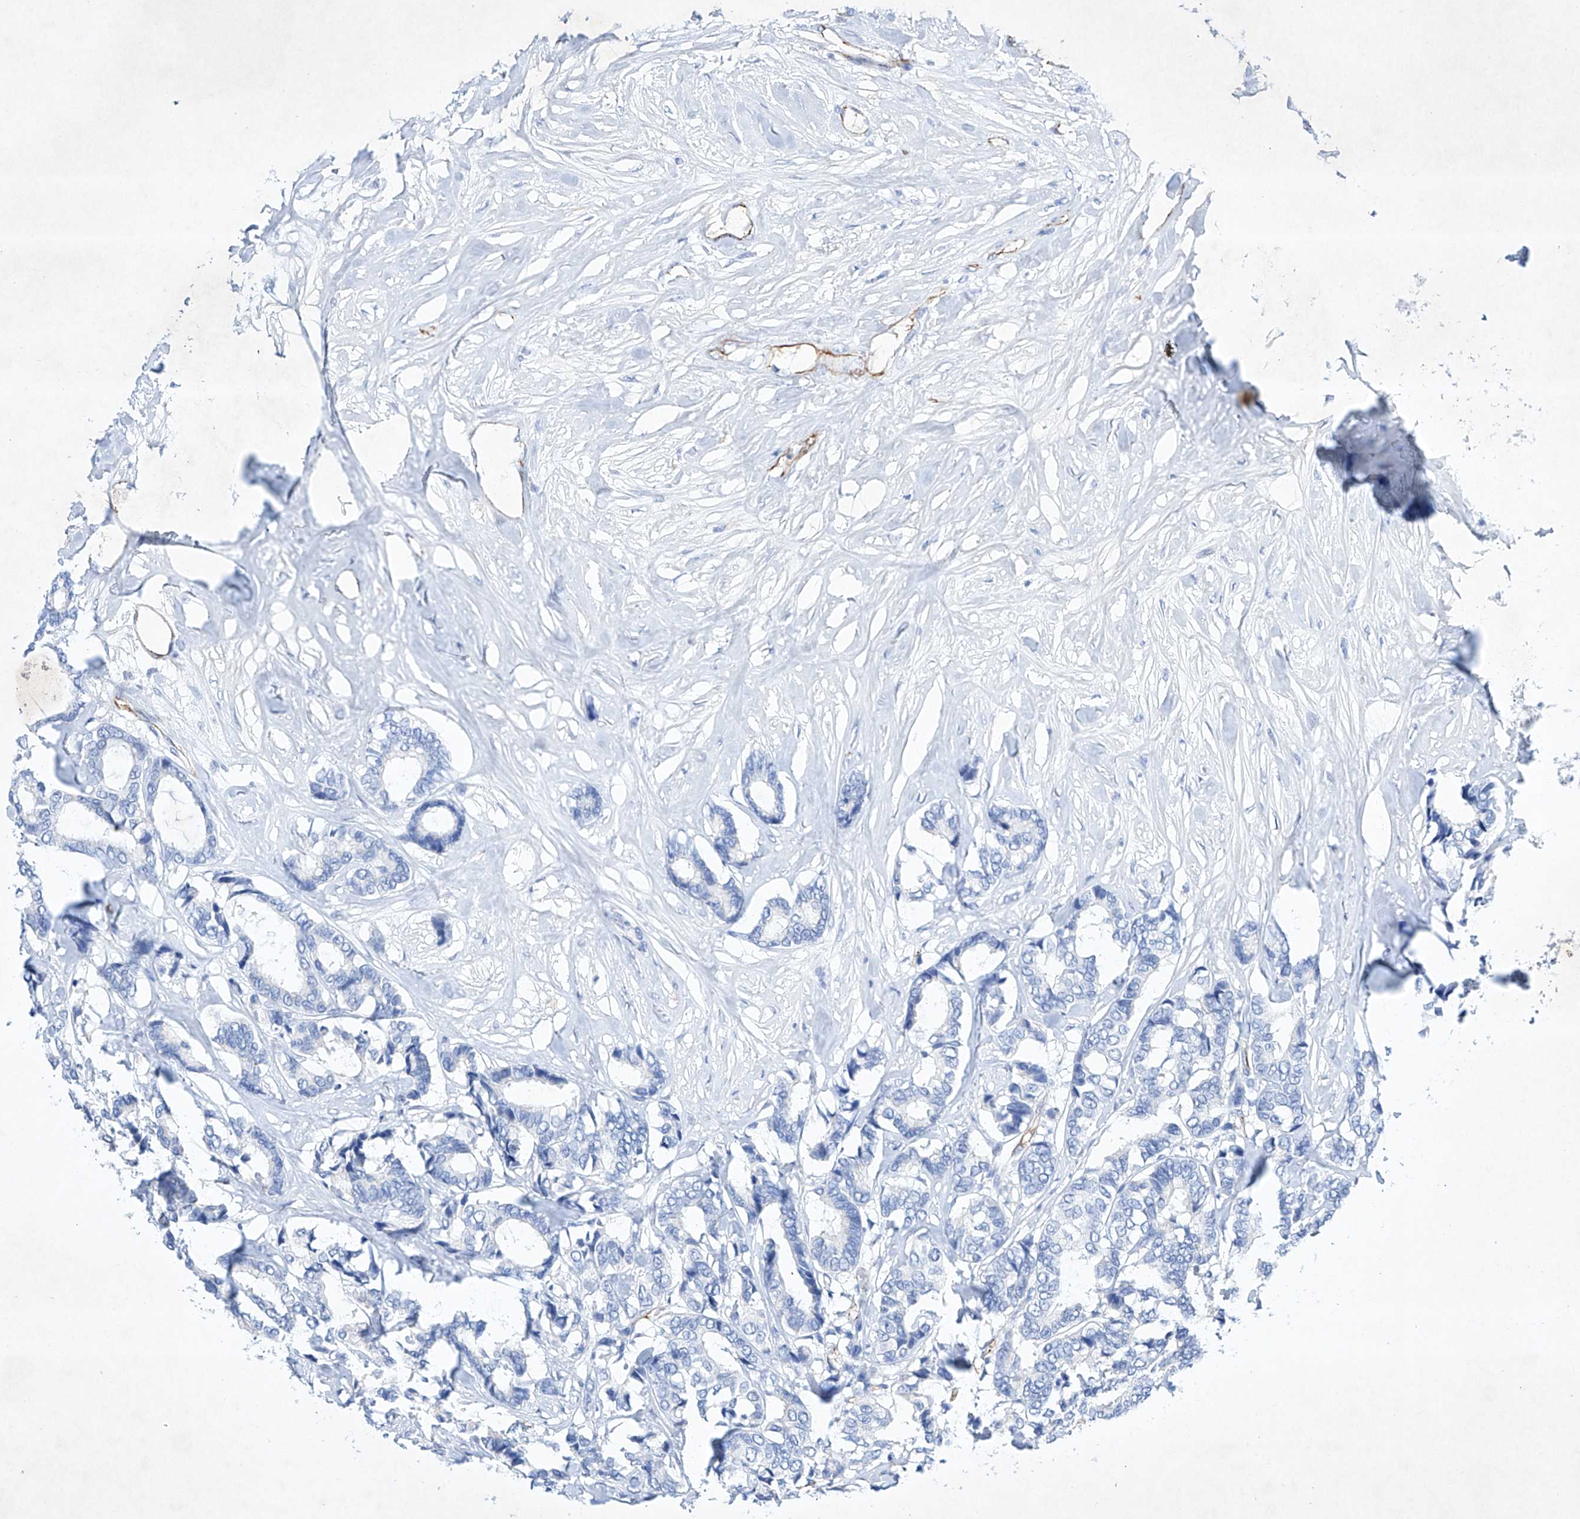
{"staining": {"intensity": "negative", "quantity": "none", "location": "none"}, "tissue": "breast cancer", "cell_type": "Tumor cells", "image_type": "cancer", "snomed": [{"axis": "morphology", "description": "Duct carcinoma"}, {"axis": "topography", "description": "Breast"}], "caption": "IHC of human breast infiltrating ductal carcinoma reveals no expression in tumor cells.", "gene": "ETV7", "patient": {"sex": "female", "age": 87}}